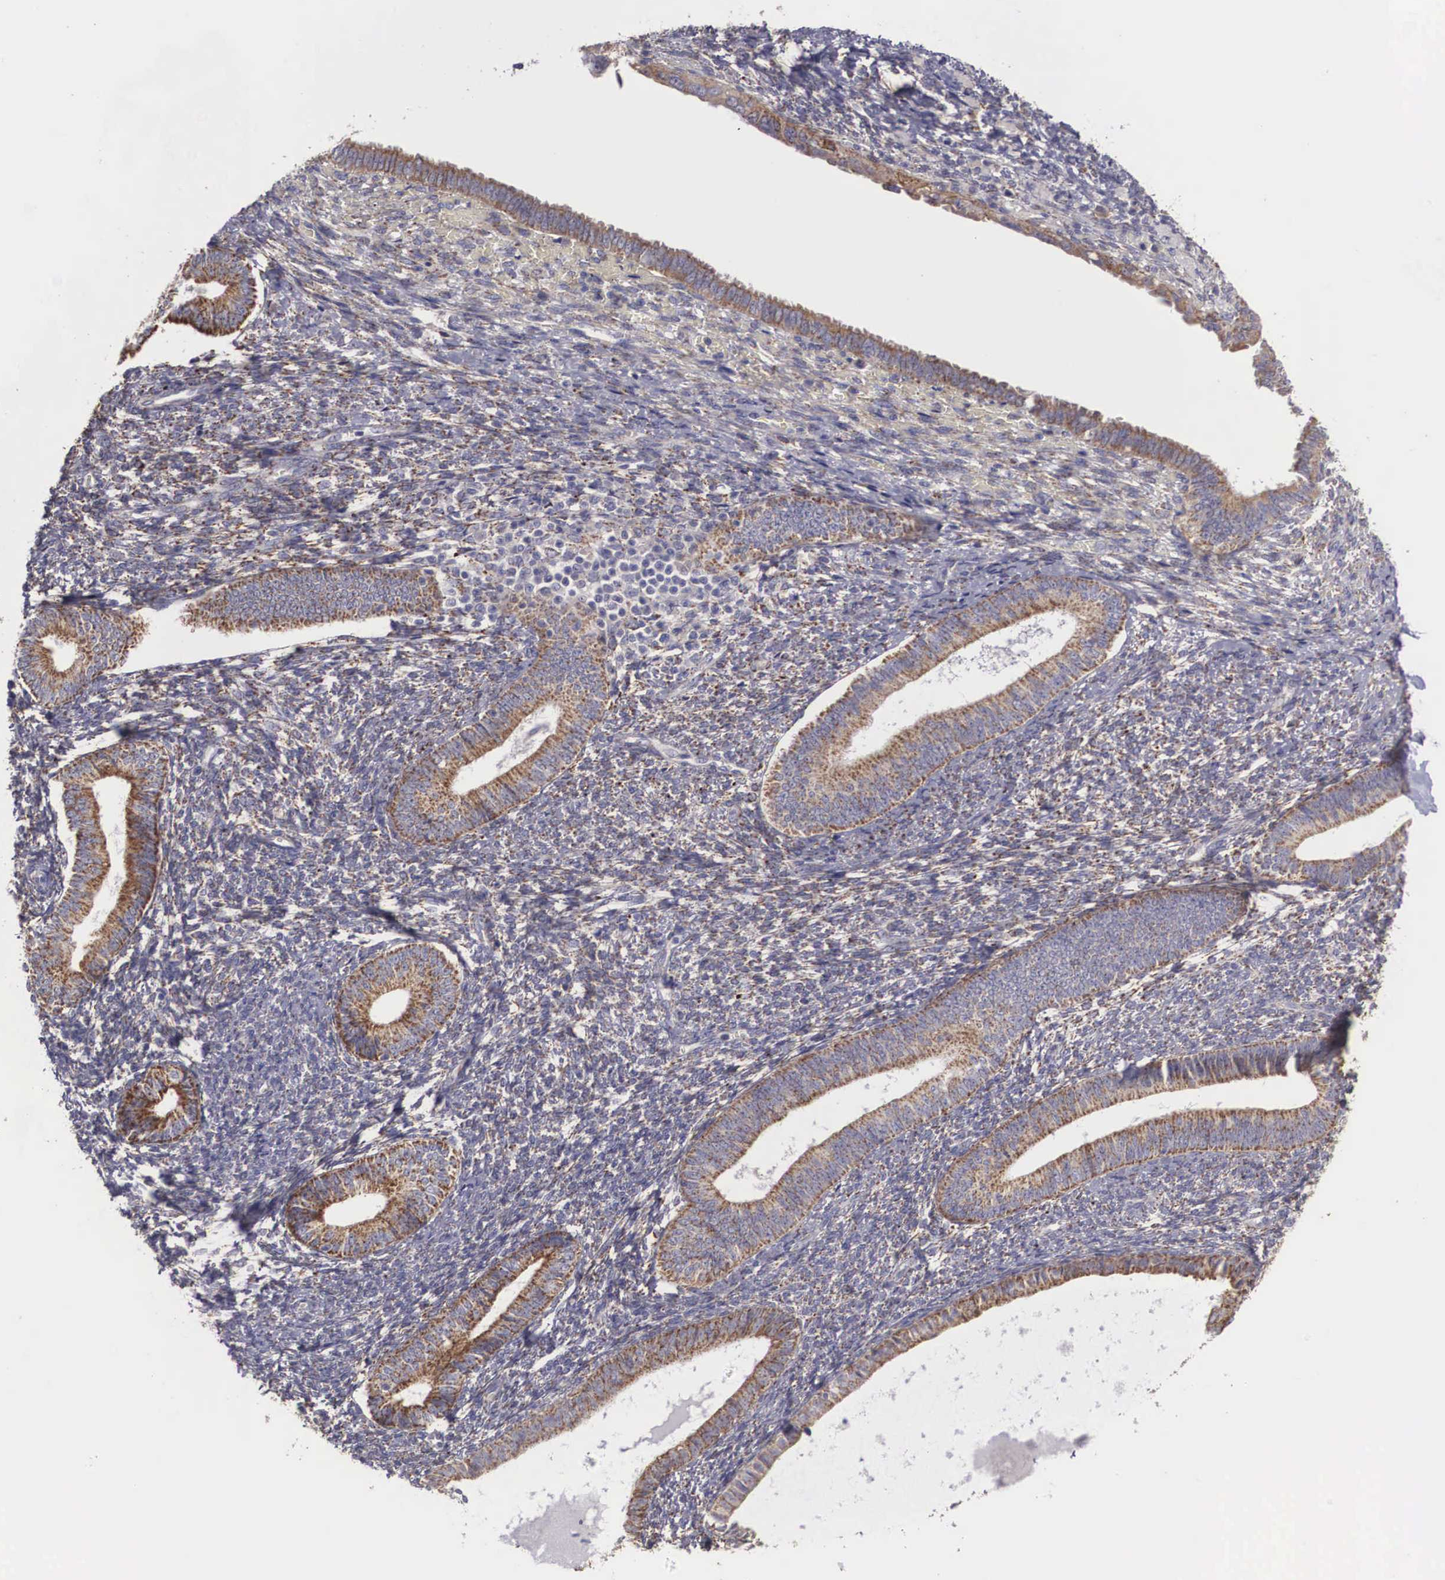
{"staining": {"intensity": "negative", "quantity": "none", "location": "none"}, "tissue": "endometrium", "cell_type": "Cells in endometrial stroma", "image_type": "normal", "snomed": [{"axis": "morphology", "description": "Normal tissue, NOS"}, {"axis": "topography", "description": "Endometrium"}], "caption": "Endometrium was stained to show a protein in brown. There is no significant staining in cells in endometrial stroma. (Brightfield microscopy of DAB (3,3'-diaminobenzidine) immunohistochemistry (IHC) at high magnification).", "gene": "NREP", "patient": {"sex": "female", "age": 82}}